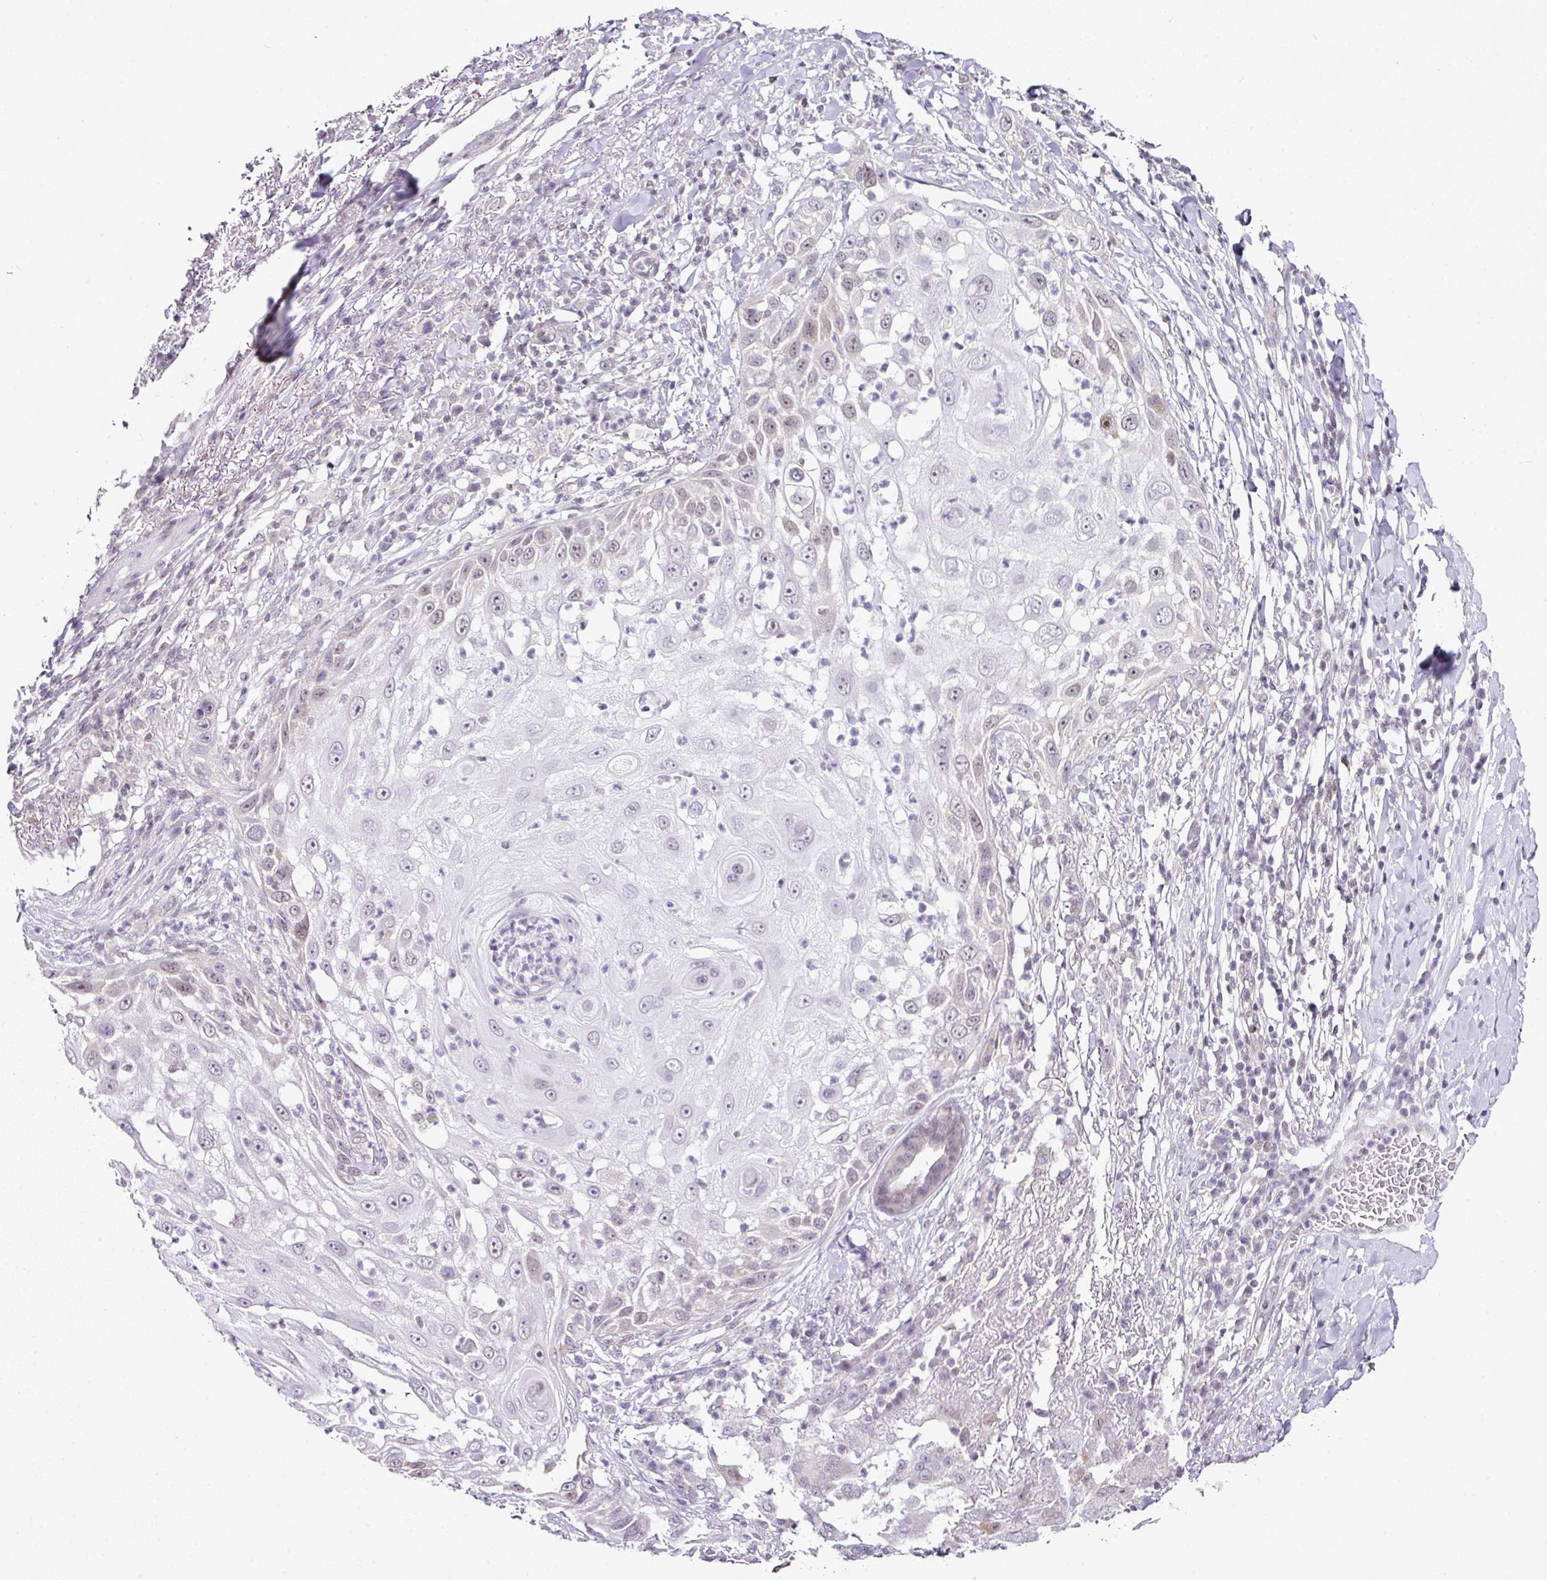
{"staining": {"intensity": "weak", "quantity": "<25%", "location": "nuclear"}, "tissue": "skin cancer", "cell_type": "Tumor cells", "image_type": "cancer", "snomed": [{"axis": "morphology", "description": "Squamous cell carcinoma, NOS"}, {"axis": "topography", "description": "Skin"}], "caption": "The micrograph displays no staining of tumor cells in squamous cell carcinoma (skin).", "gene": "FAM32A", "patient": {"sex": "female", "age": 44}}